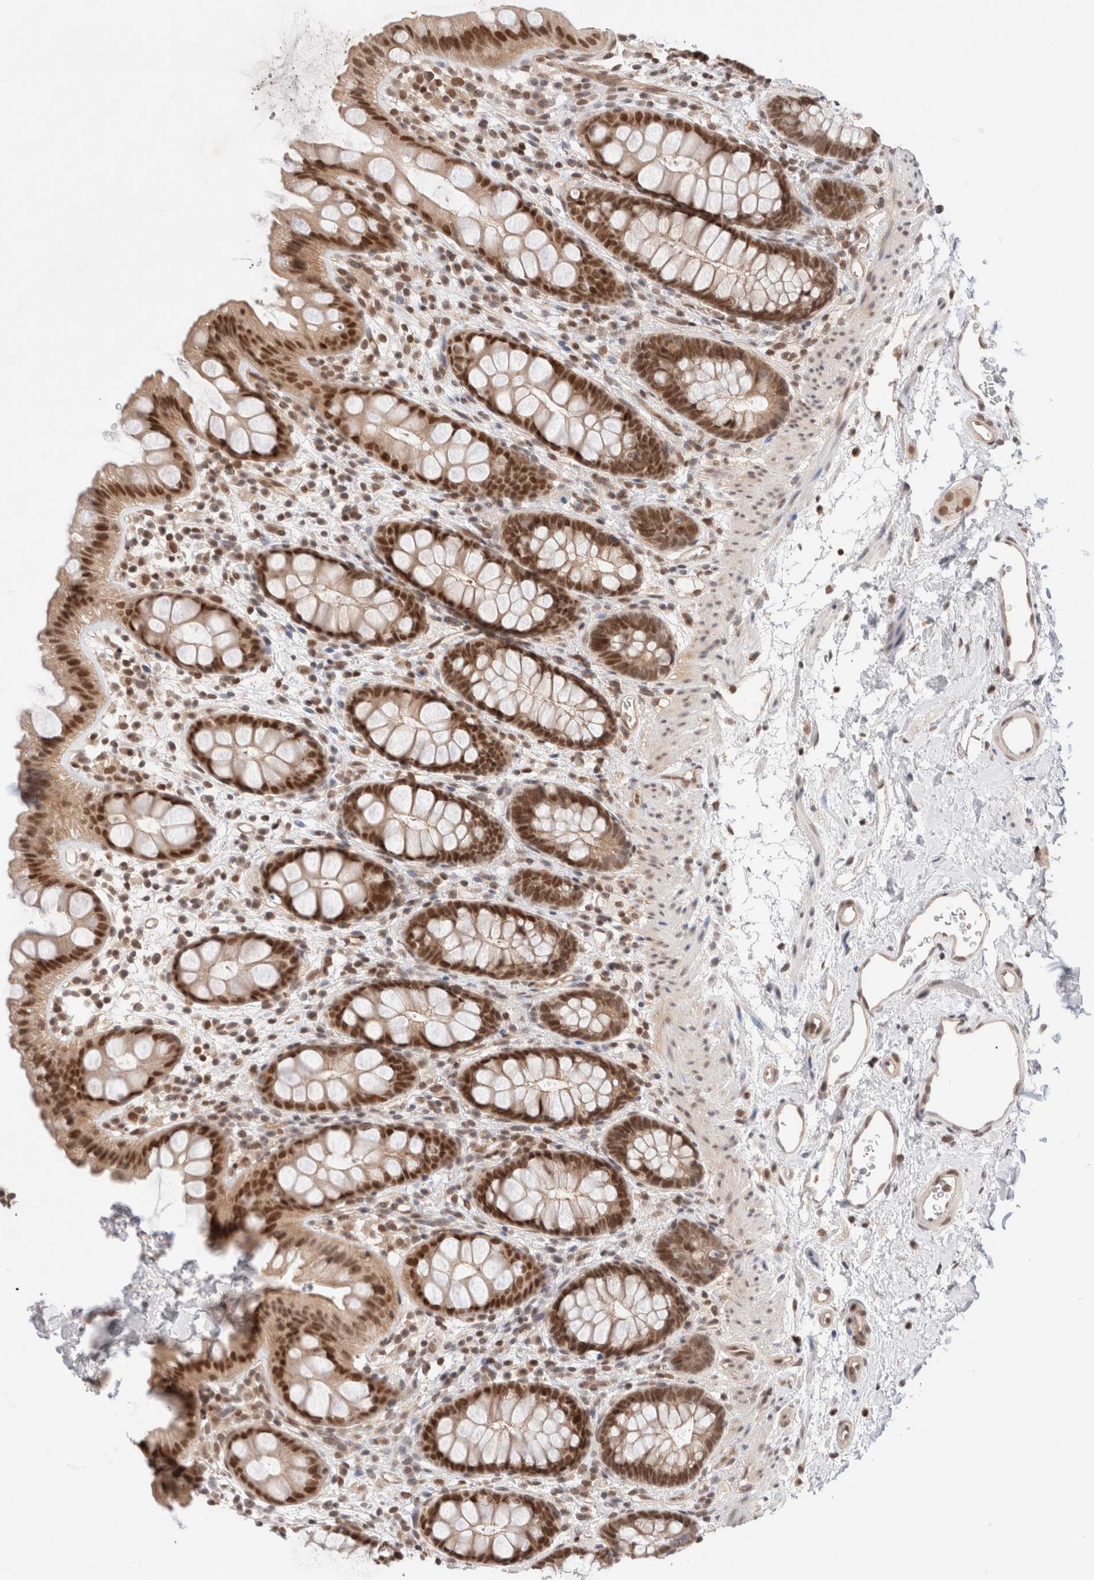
{"staining": {"intensity": "strong", "quantity": ">75%", "location": "nuclear"}, "tissue": "rectum", "cell_type": "Glandular cells", "image_type": "normal", "snomed": [{"axis": "morphology", "description": "Normal tissue, NOS"}, {"axis": "topography", "description": "Rectum"}], "caption": "Benign rectum exhibits strong nuclear positivity in approximately >75% of glandular cells, visualized by immunohistochemistry.", "gene": "GATAD2A", "patient": {"sex": "female", "age": 65}}